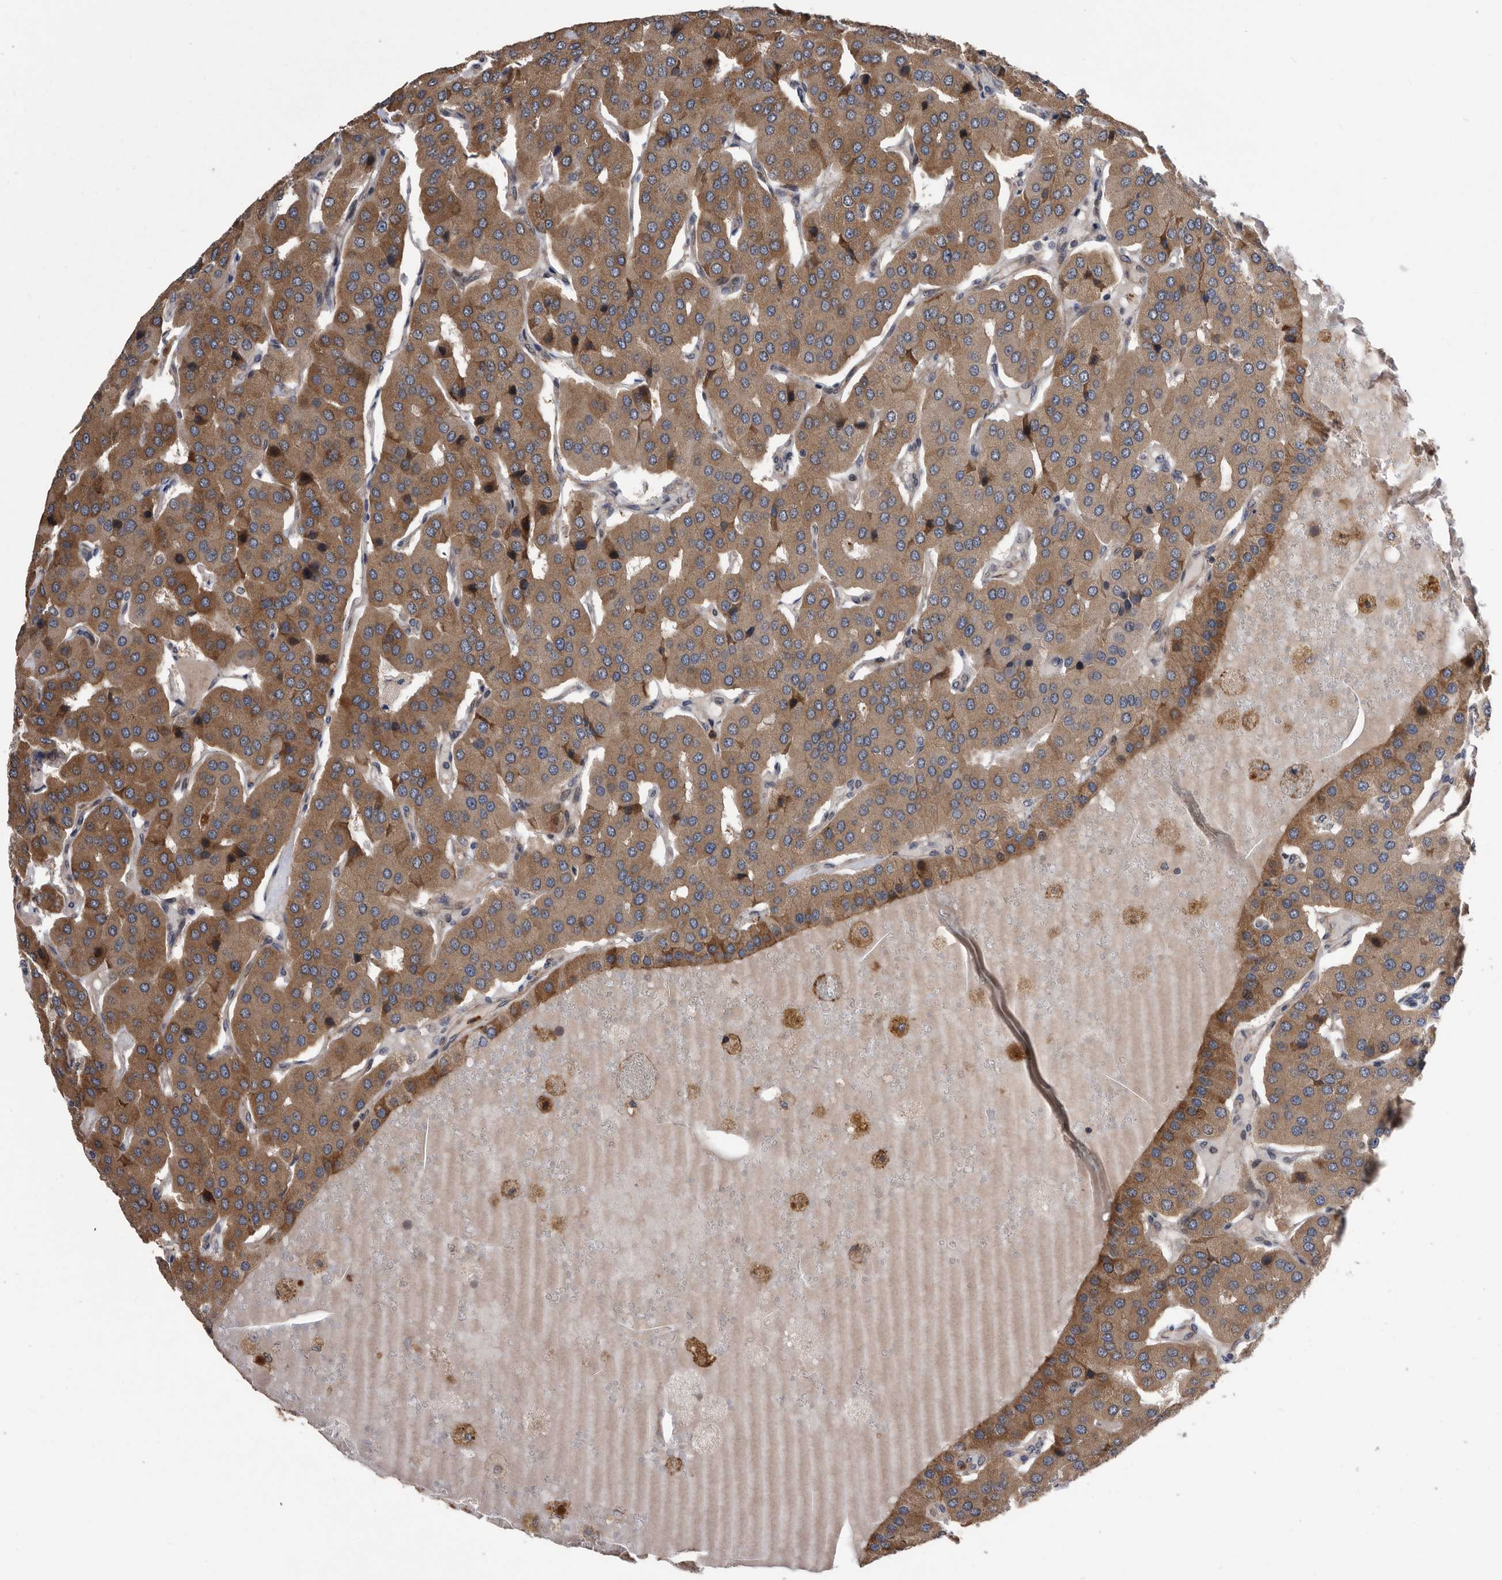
{"staining": {"intensity": "moderate", "quantity": ">75%", "location": "cytoplasmic/membranous"}, "tissue": "parathyroid gland", "cell_type": "Glandular cells", "image_type": "normal", "snomed": [{"axis": "morphology", "description": "Normal tissue, NOS"}, {"axis": "morphology", "description": "Adenoma, NOS"}, {"axis": "topography", "description": "Parathyroid gland"}], "caption": "Protein analysis of normal parathyroid gland exhibits moderate cytoplasmic/membranous staining in about >75% of glandular cells.", "gene": "SERINC2", "patient": {"sex": "female", "age": 86}}